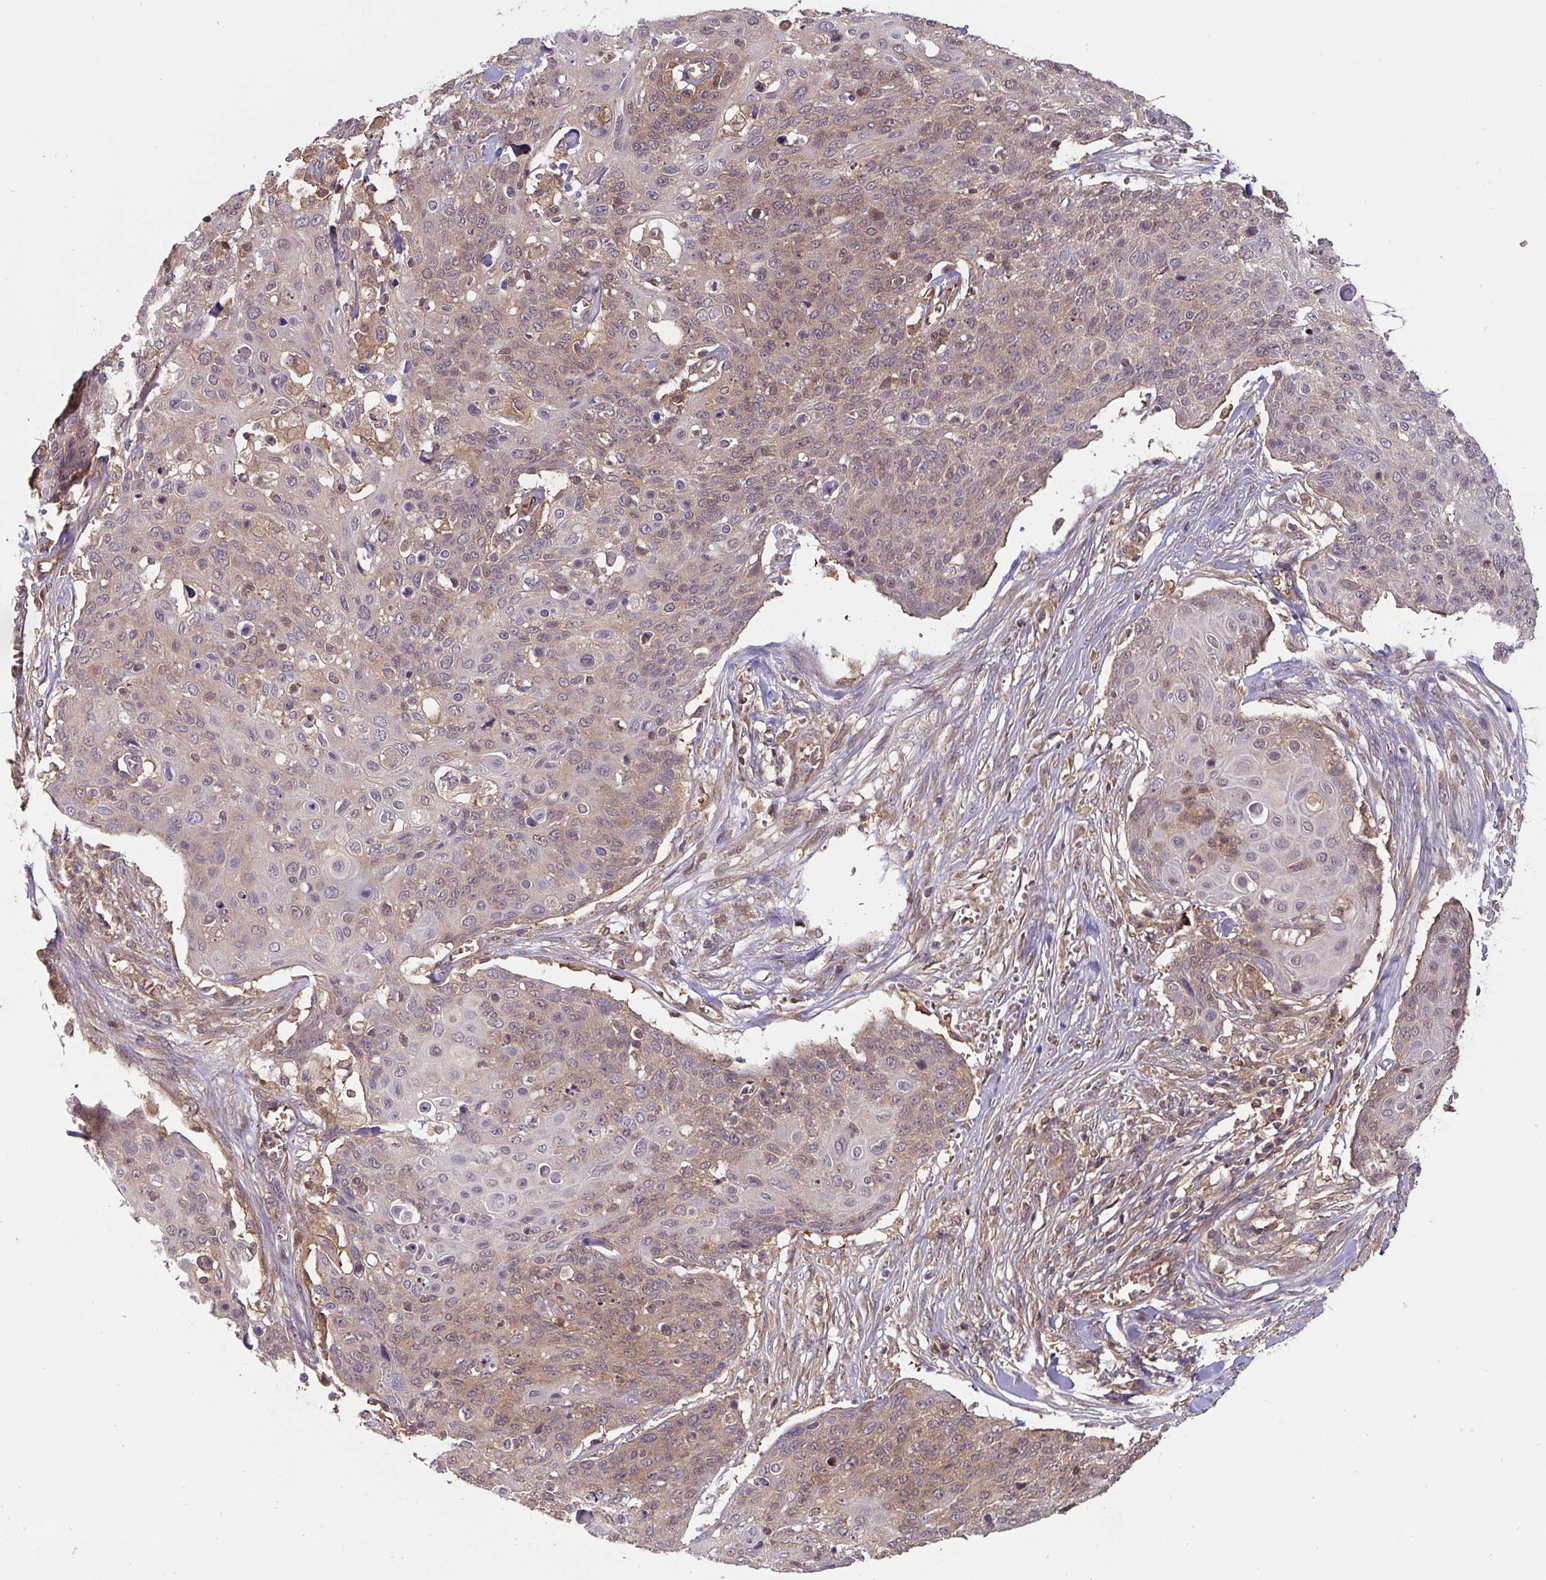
{"staining": {"intensity": "weak", "quantity": "25%-75%", "location": "cytoplasmic/membranous"}, "tissue": "skin cancer", "cell_type": "Tumor cells", "image_type": "cancer", "snomed": [{"axis": "morphology", "description": "Squamous cell carcinoma, NOS"}, {"axis": "topography", "description": "Skin"}, {"axis": "topography", "description": "Vulva"}], "caption": "Human skin cancer (squamous cell carcinoma) stained with a protein marker exhibits weak staining in tumor cells.", "gene": "ST13", "patient": {"sex": "female", "age": 85}}